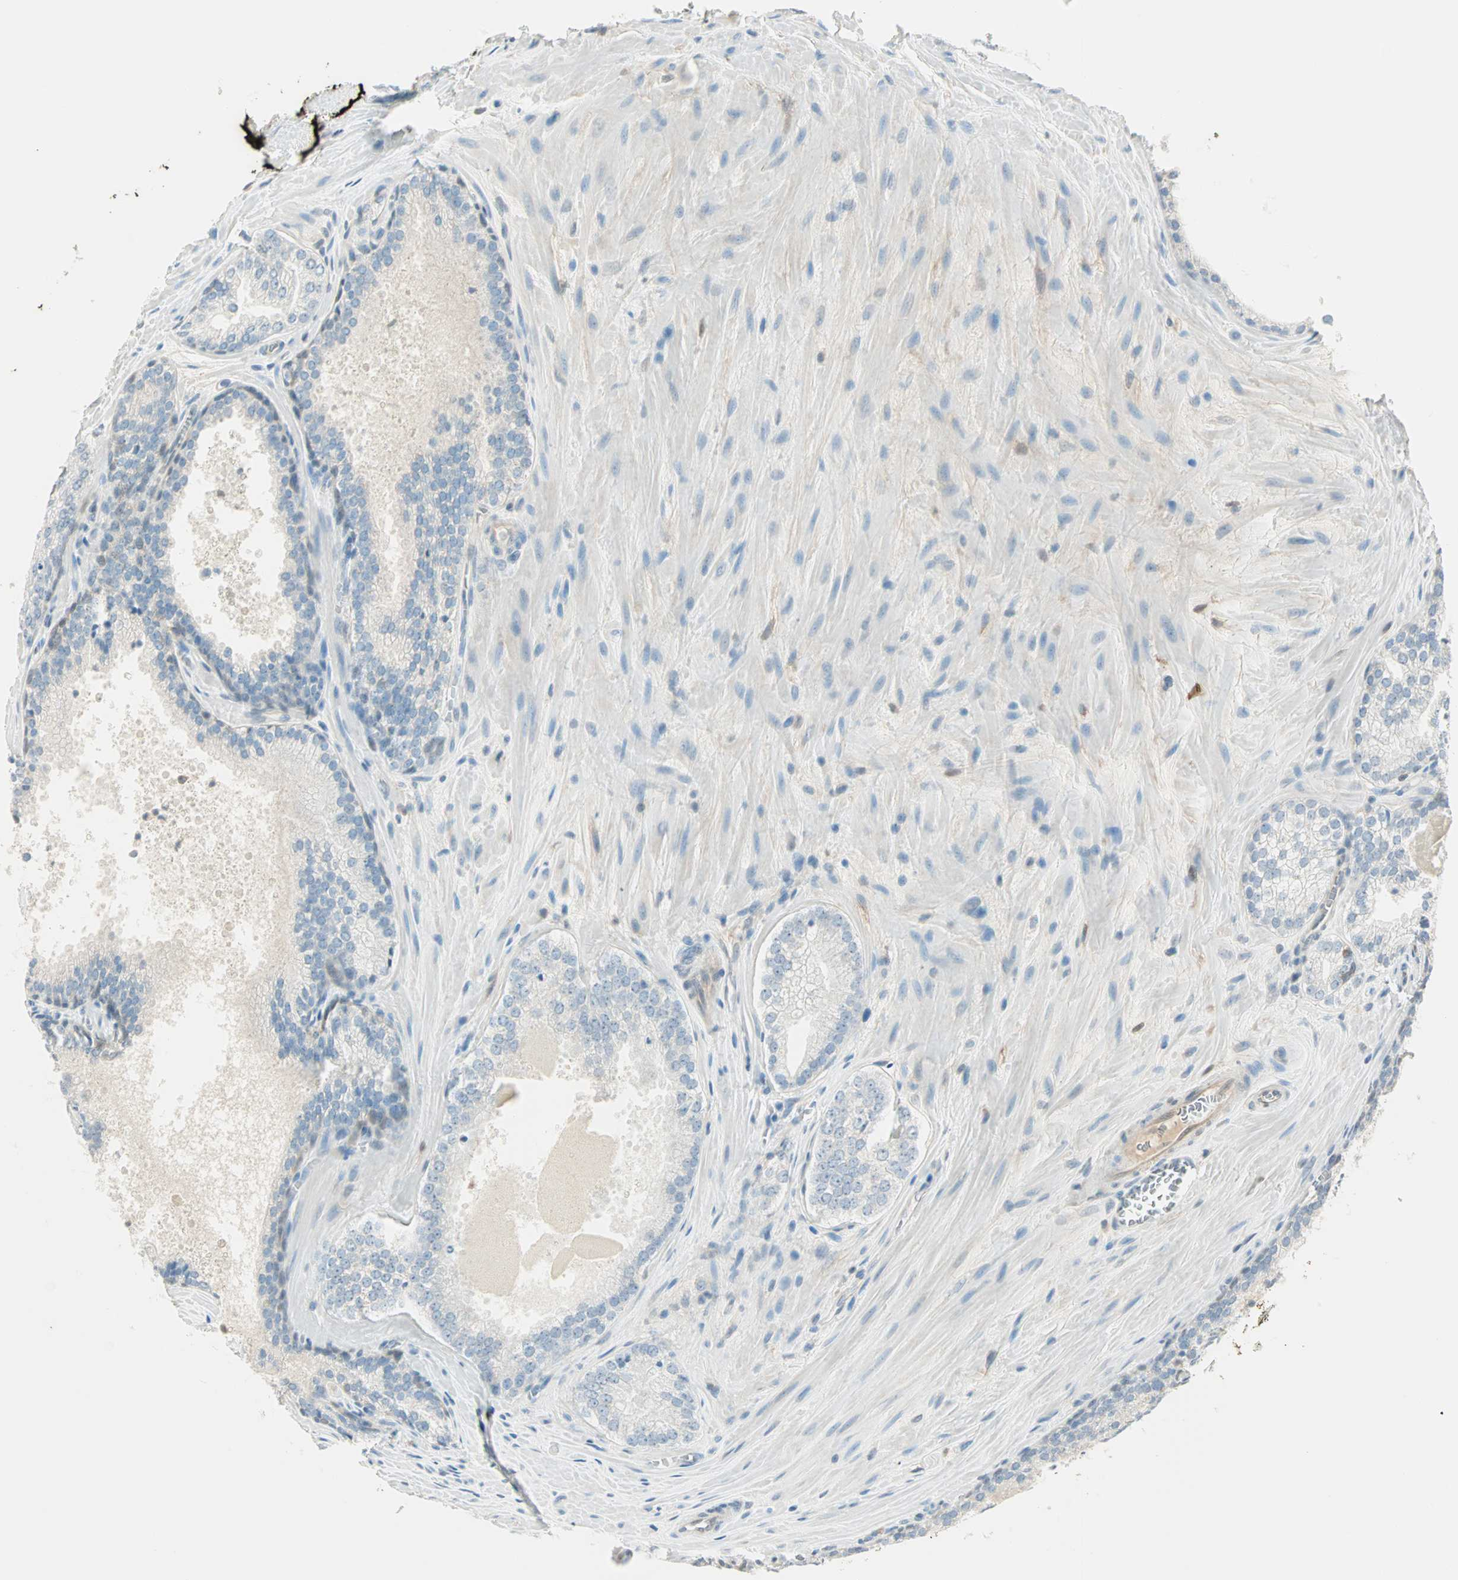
{"staining": {"intensity": "negative", "quantity": "none", "location": "none"}, "tissue": "prostate cancer", "cell_type": "Tumor cells", "image_type": "cancer", "snomed": [{"axis": "morphology", "description": "Adenocarcinoma, Low grade"}, {"axis": "topography", "description": "Prostate"}], "caption": "High power microscopy histopathology image of an immunohistochemistry (IHC) photomicrograph of prostate adenocarcinoma (low-grade), revealing no significant staining in tumor cells. Nuclei are stained in blue.", "gene": "S100A1", "patient": {"sex": "male", "age": 60}}